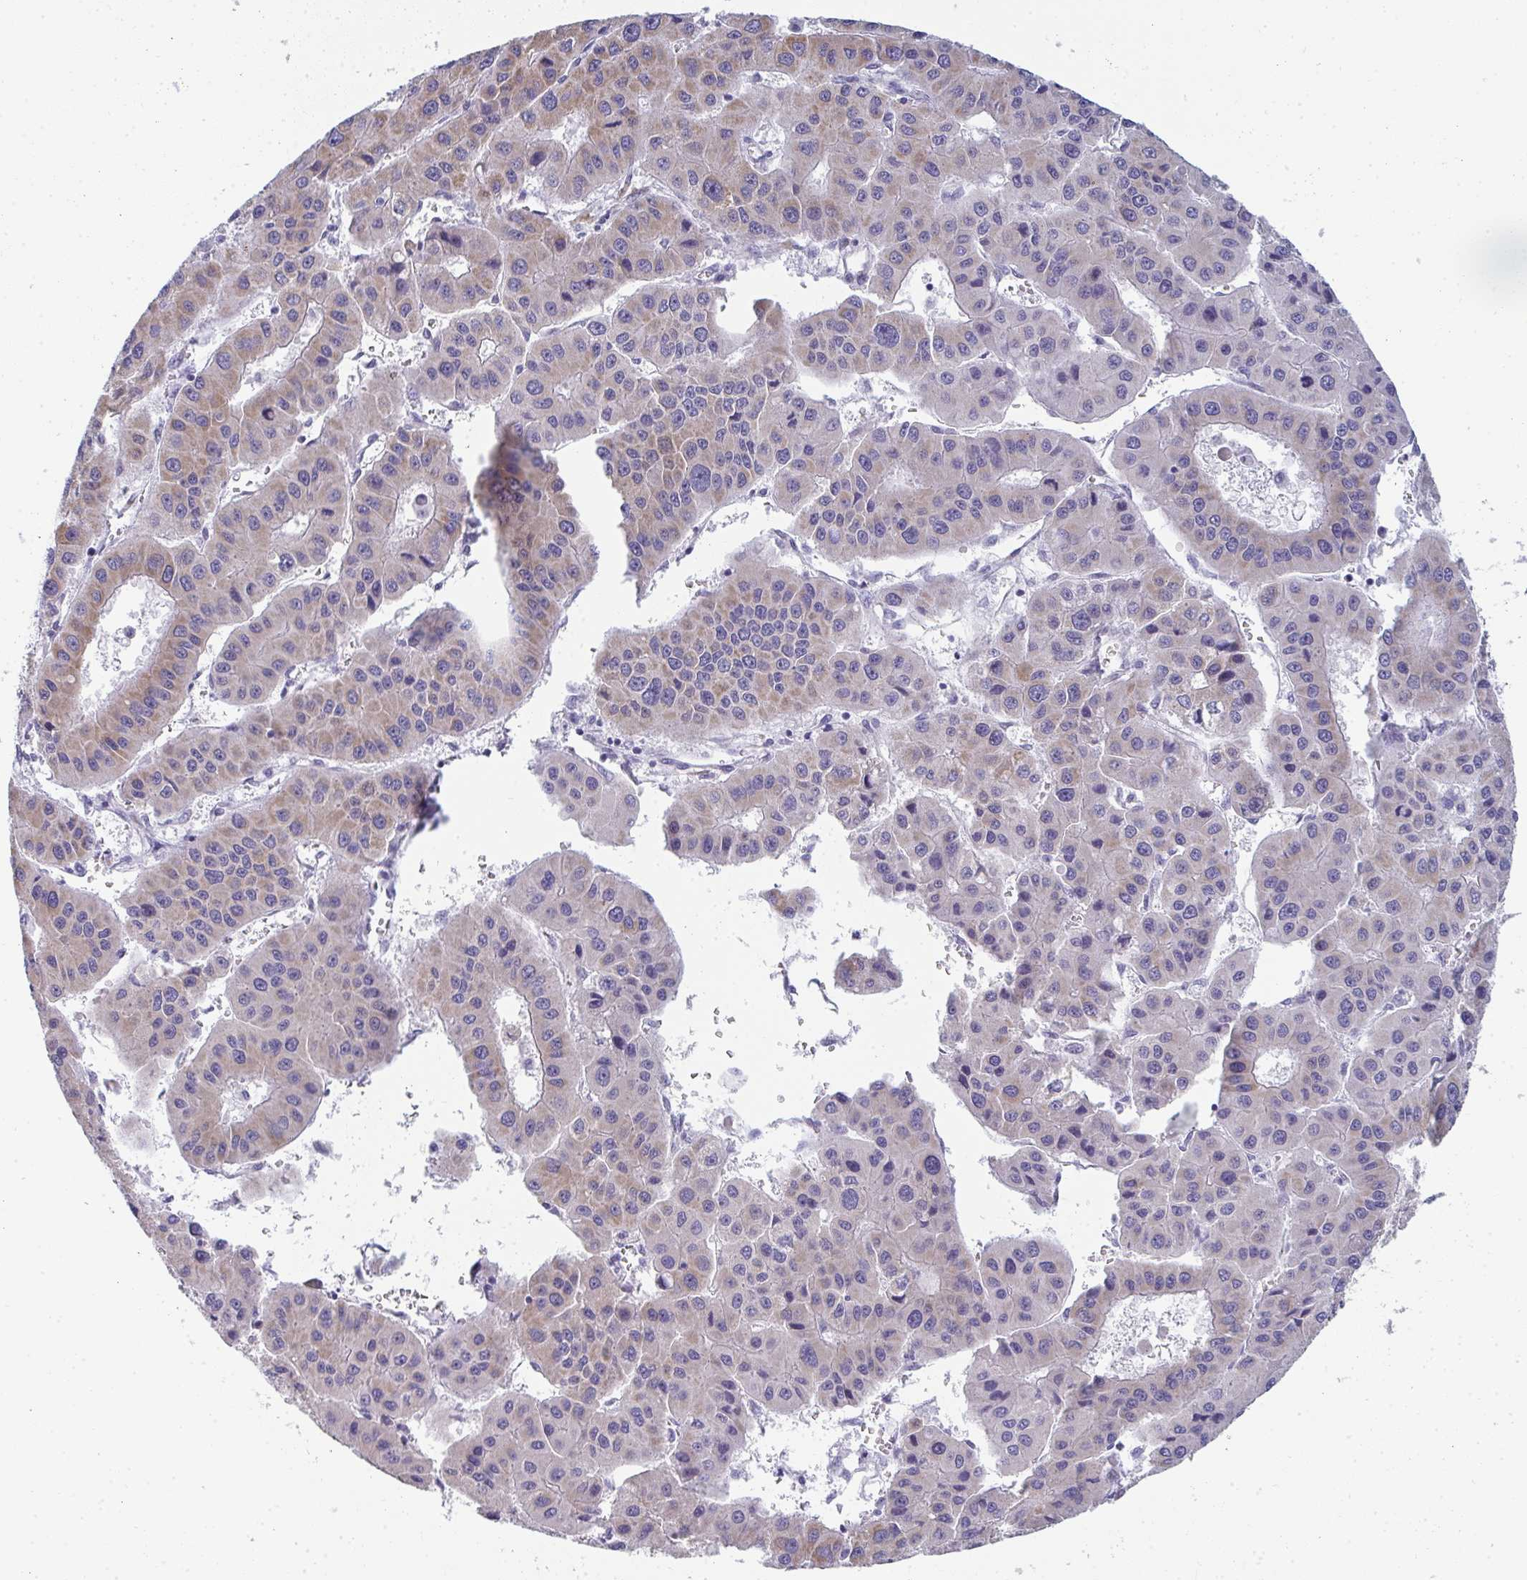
{"staining": {"intensity": "weak", "quantity": "<25%", "location": "cytoplasmic/membranous"}, "tissue": "liver cancer", "cell_type": "Tumor cells", "image_type": "cancer", "snomed": [{"axis": "morphology", "description": "Carcinoma, Hepatocellular, NOS"}, {"axis": "topography", "description": "Liver"}], "caption": "The IHC histopathology image has no significant positivity in tumor cells of liver cancer tissue.", "gene": "SHROOM1", "patient": {"sex": "male", "age": 73}}